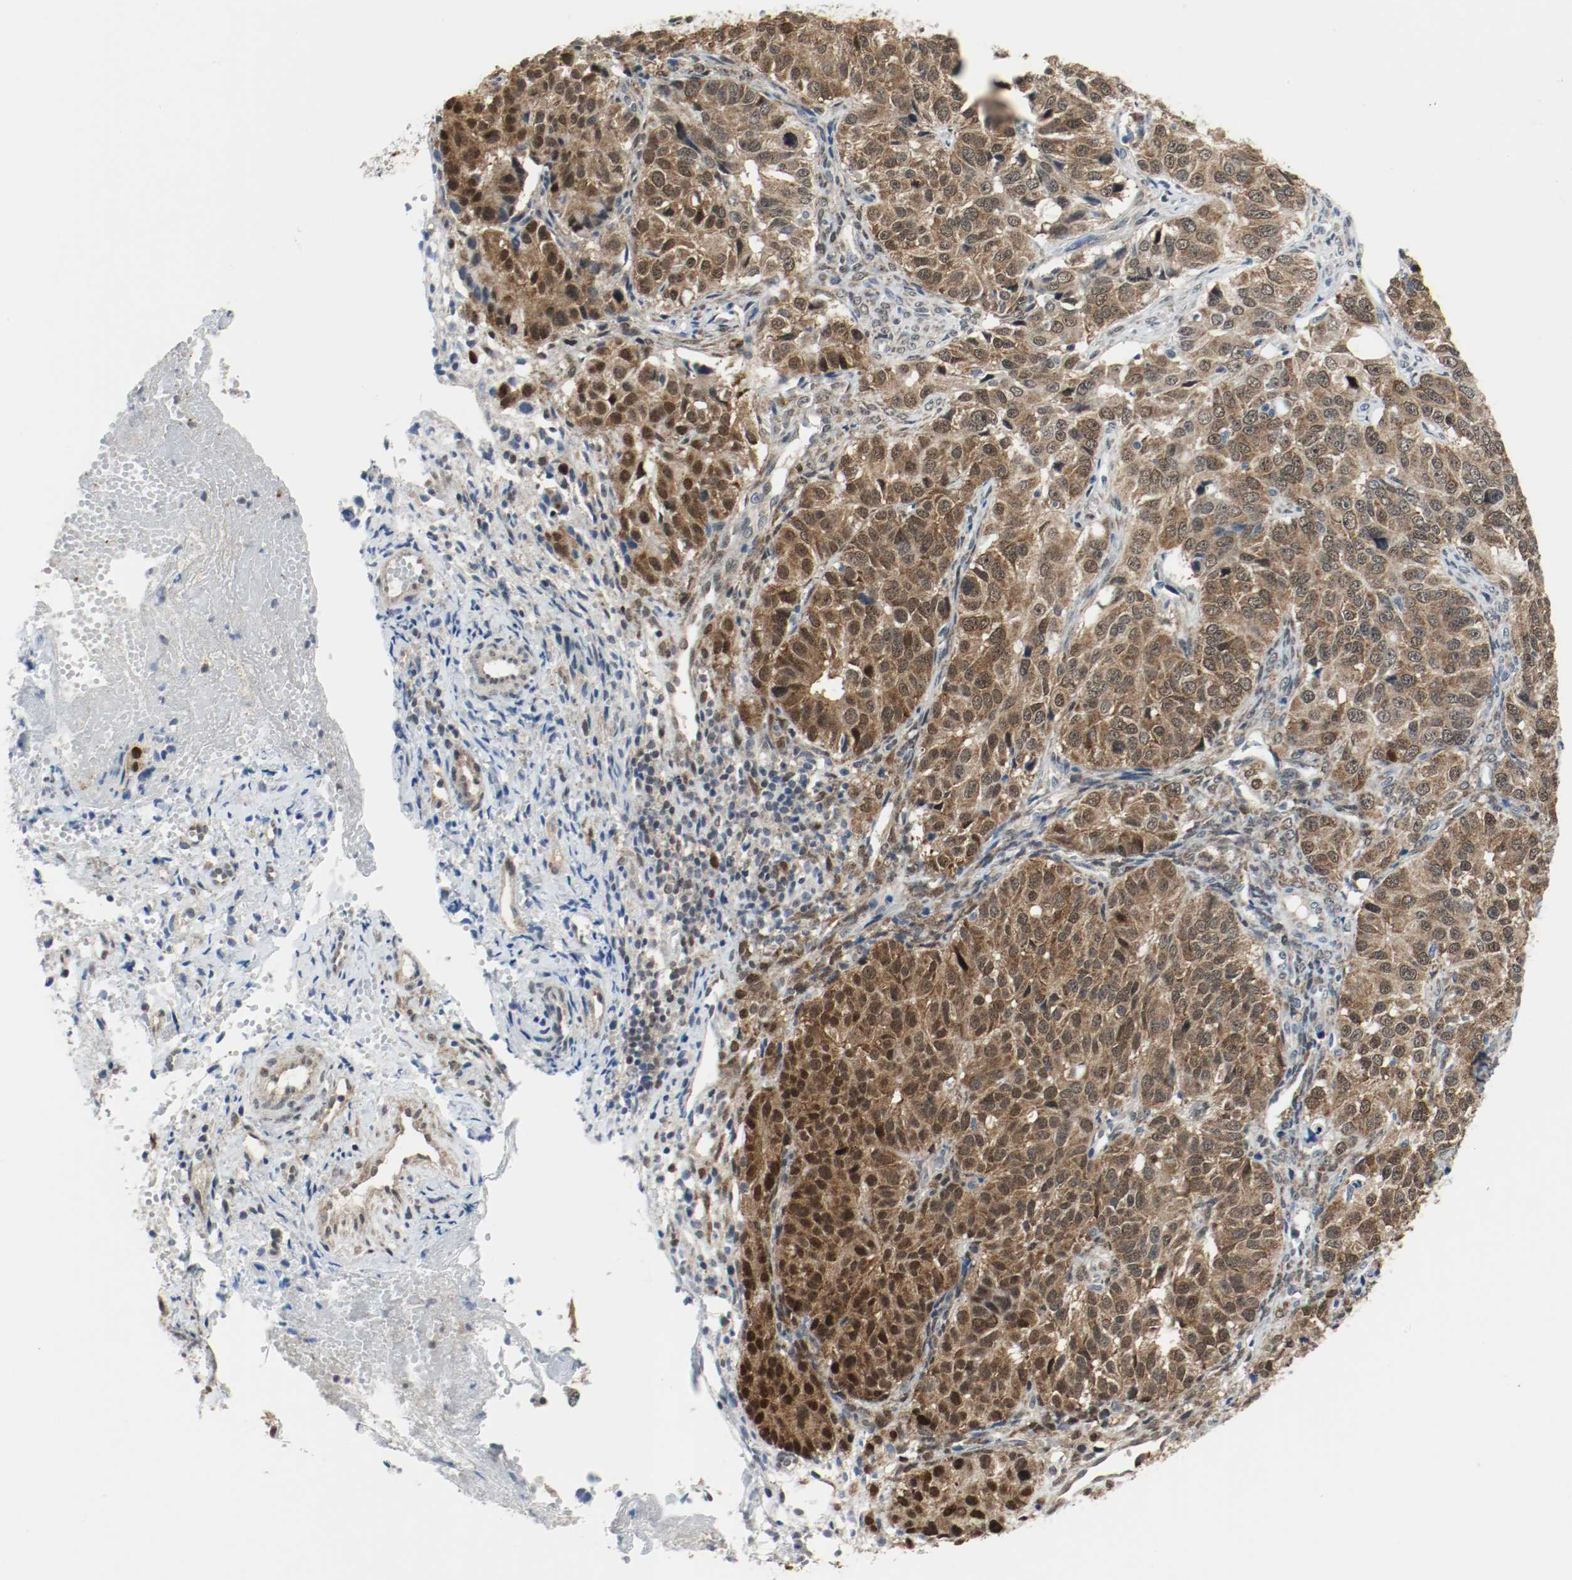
{"staining": {"intensity": "moderate", "quantity": ">75%", "location": "cytoplasmic/membranous,nuclear"}, "tissue": "ovarian cancer", "cell_type": "Tumor cells", "image_type": "cancer", "snomed": [{"axis": "morphology", "description": "Carcinoma, endometroid"}, {"axis": "topography", "description": "Ovary"}], "caption": "Human ovarian cancer (endometroid carcinoma) stained for a protein (brown) exhibits moderate cytoplasmic/membranous and nuclear positive staining in about >75% of tumor cells.", "gene": "PPME1", "patient": {"sex": "female", "age": 51}}